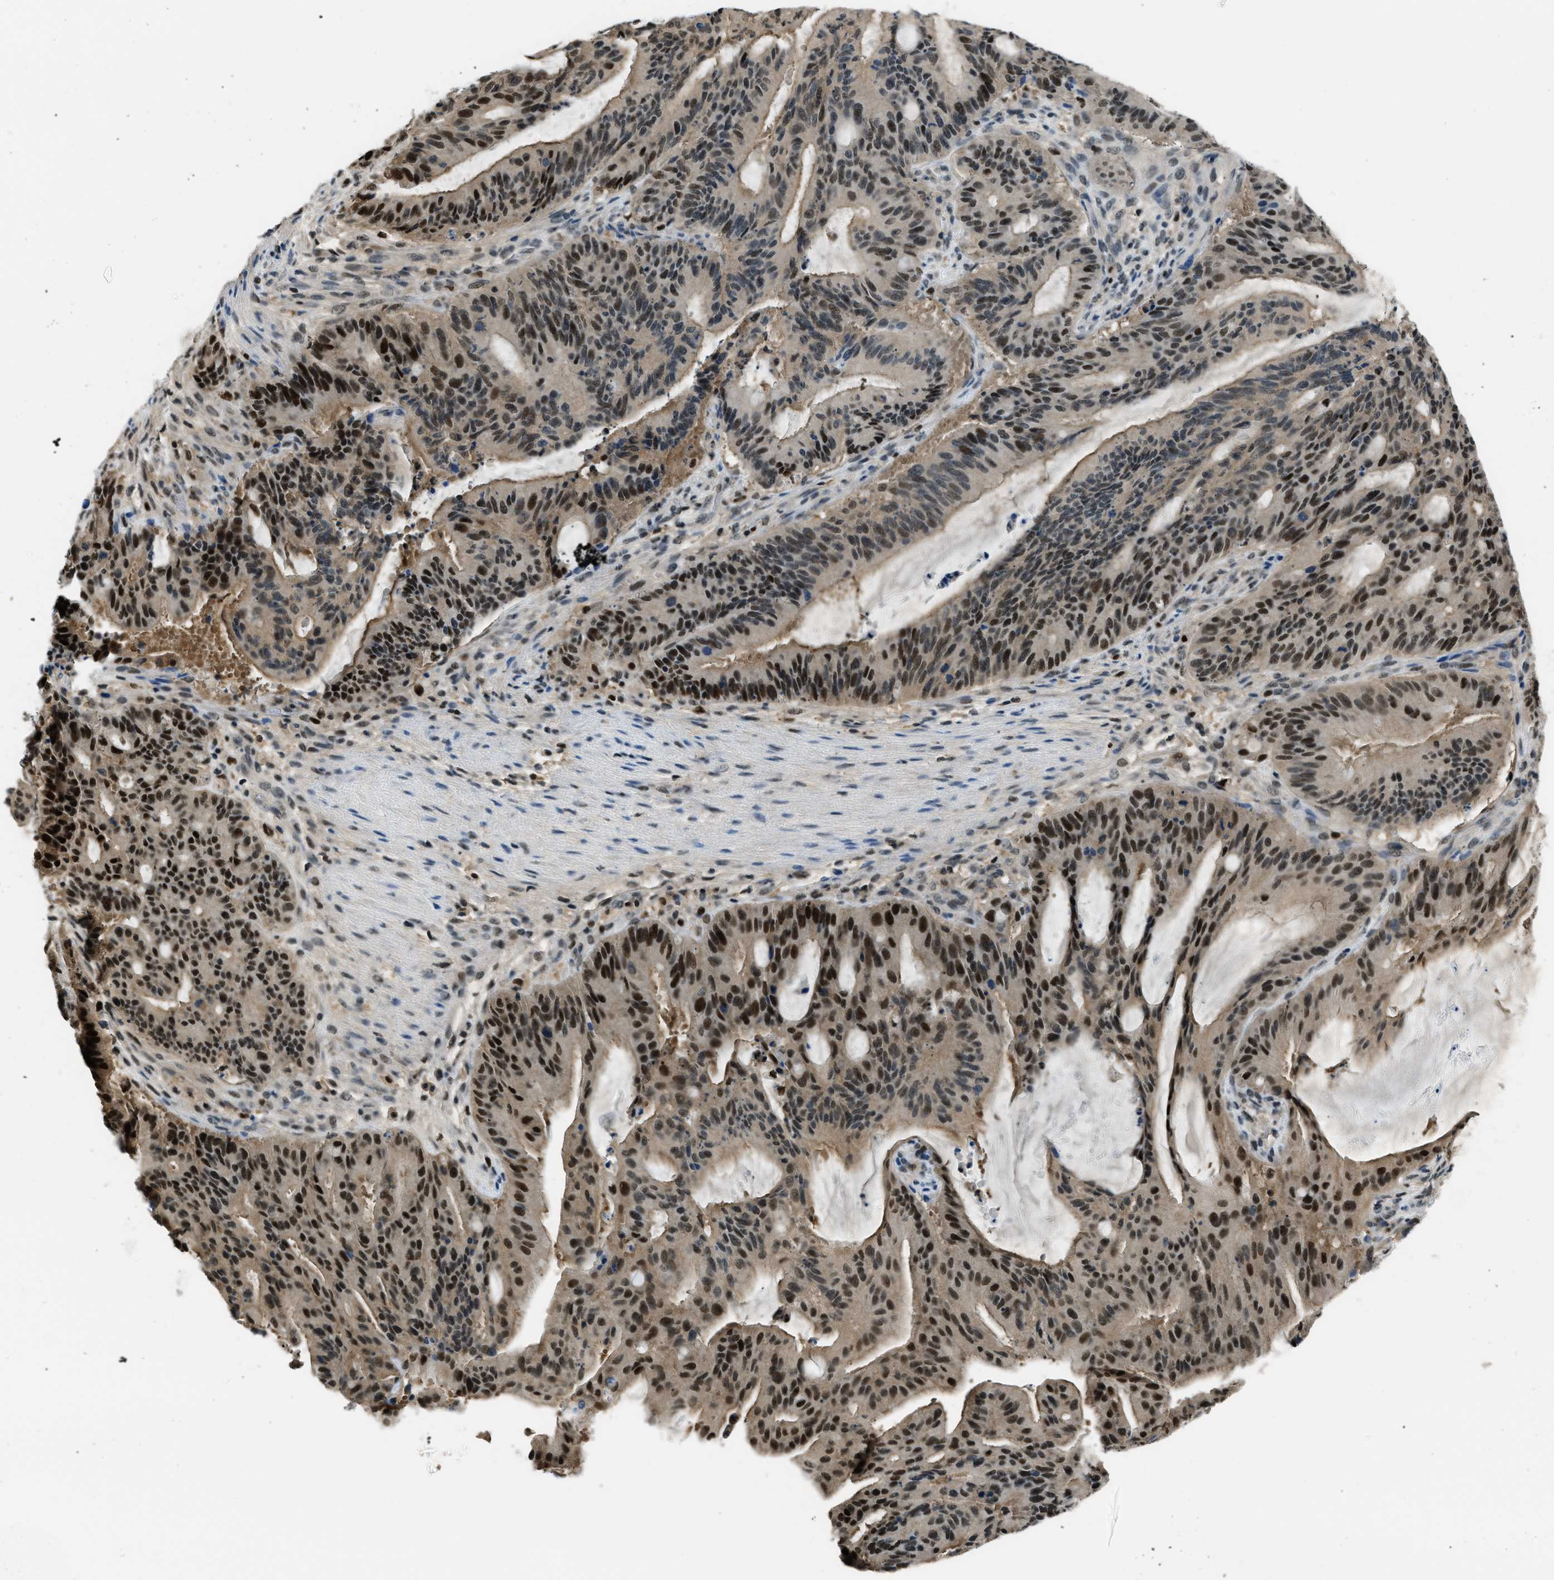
{"staining": {"intensity": "strong", "quantity": ">75%", "location": "cytoplasmic/membranous,nuclear"}, "tissue": "liver cancer", "cell_type": "Tumor cells", "image_type": "cancer", "snomed": [{"axis": "morphology", "description": "Normal tissue, NOS"}, {"axis": "morphology", "description": "Cholangiocarcinoma"}, {"axis": "topography", "description": "Liver"}, {"axis": "topography", "description": "Peripheral nerve tissue"}], "caption": "Protein expression analysis of human cholangiocarcinoma (liver) reveals strong cytoplasmic/membranous and nuclear expression in approximately >75% of tumor cells.", "gene": "OGFR", "patient": {"sex": "female", "age": 73}}